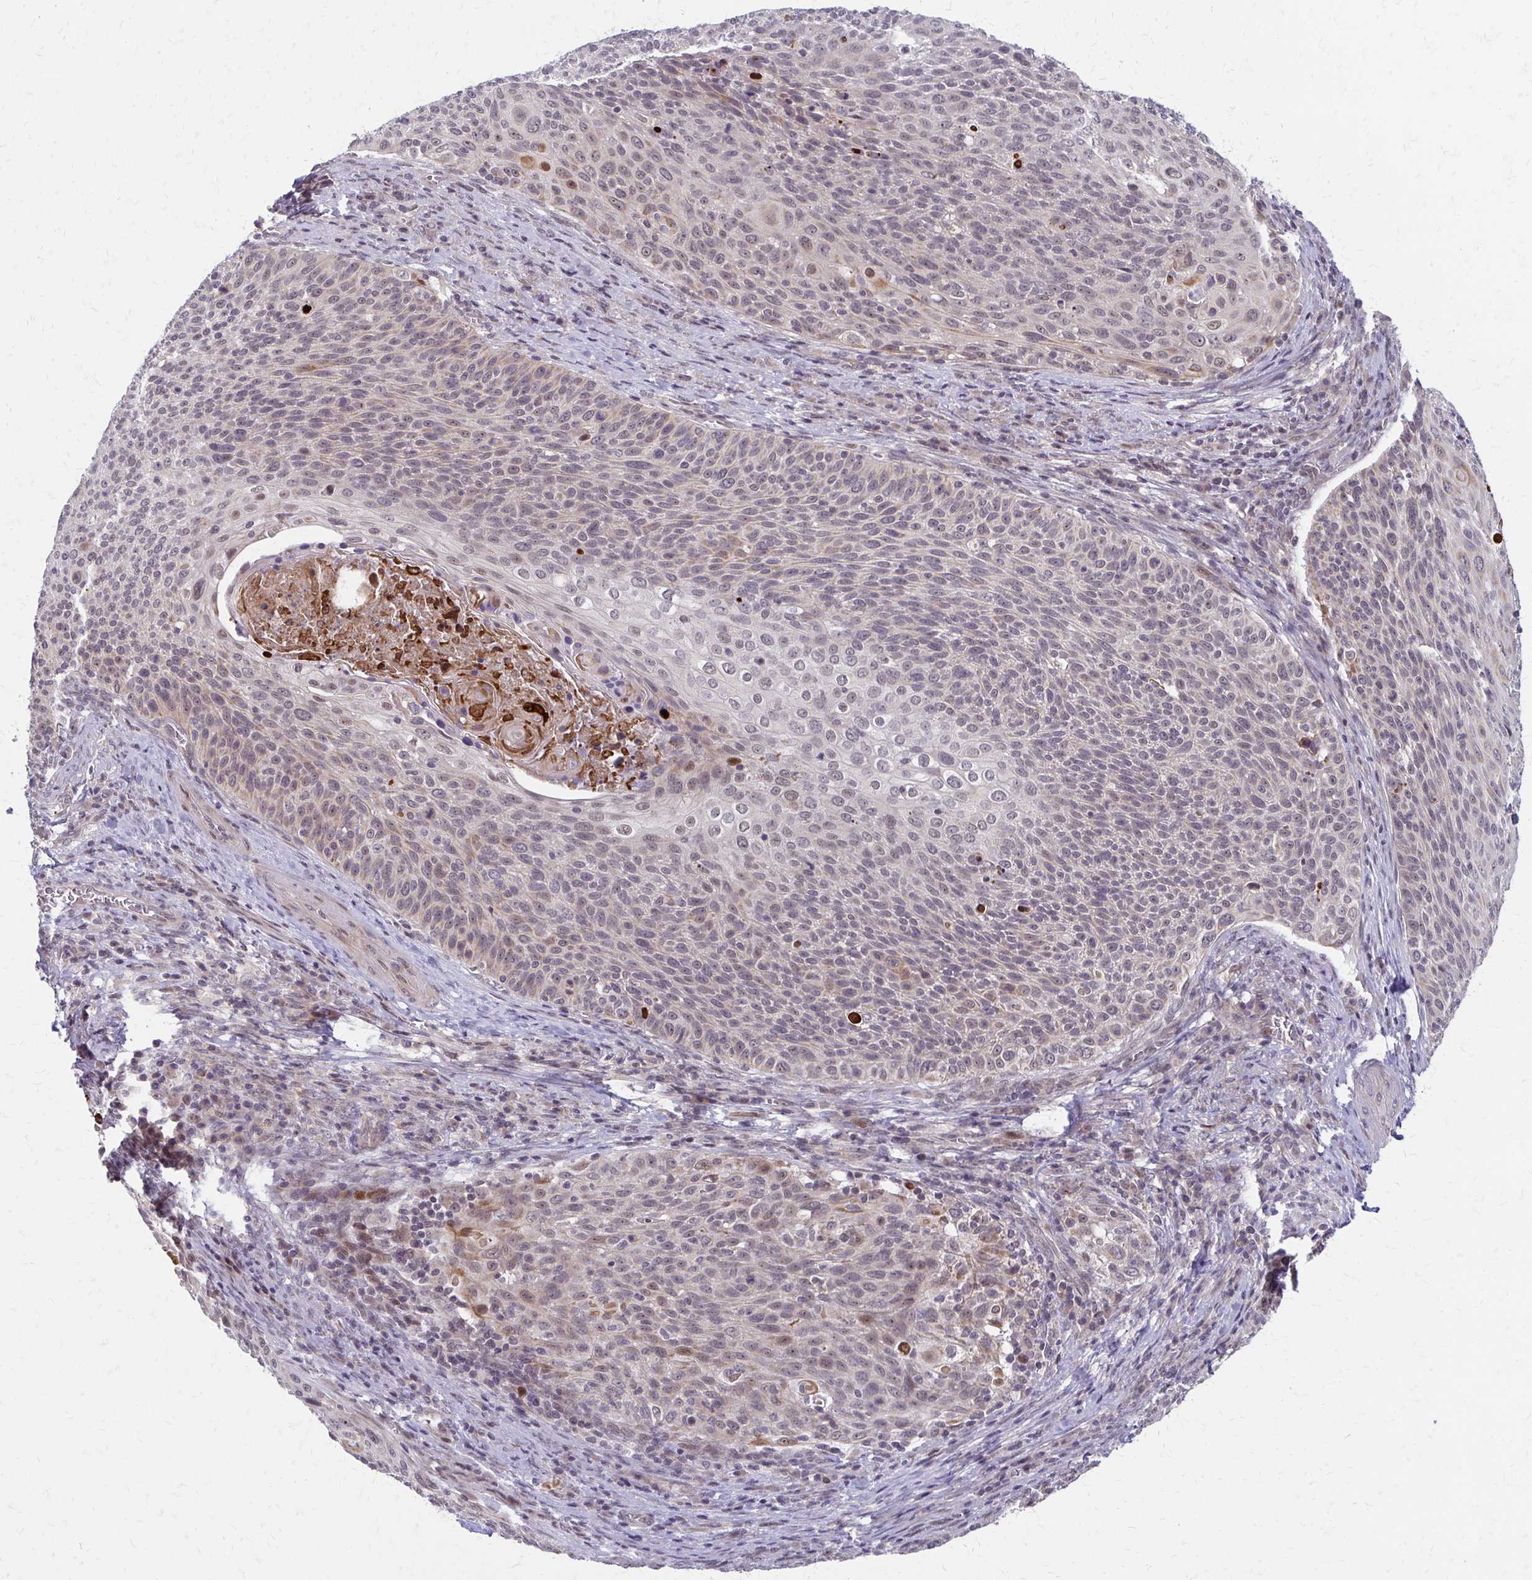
{"staining": {"intensity": "moderate", "quantity": "<25%", "location": "nuclear"}, "tissue": "cervical cancer", "cell_type": "Tumor cells", "image_type": "cancer", "snomed": [{"axis": "morphology", "description": "Squamous cell carcinoma, NOS"}, {"axis": "topography", "description": "Cervix"}], "caption": "Approximately <25% of tumor cells in cervical cancer exhibit moderate nuclear protein positivity as visualized by brown immunohistochemical staining.", "gene": "TRIR", "patient": {"sex": "female", "age": 31}}